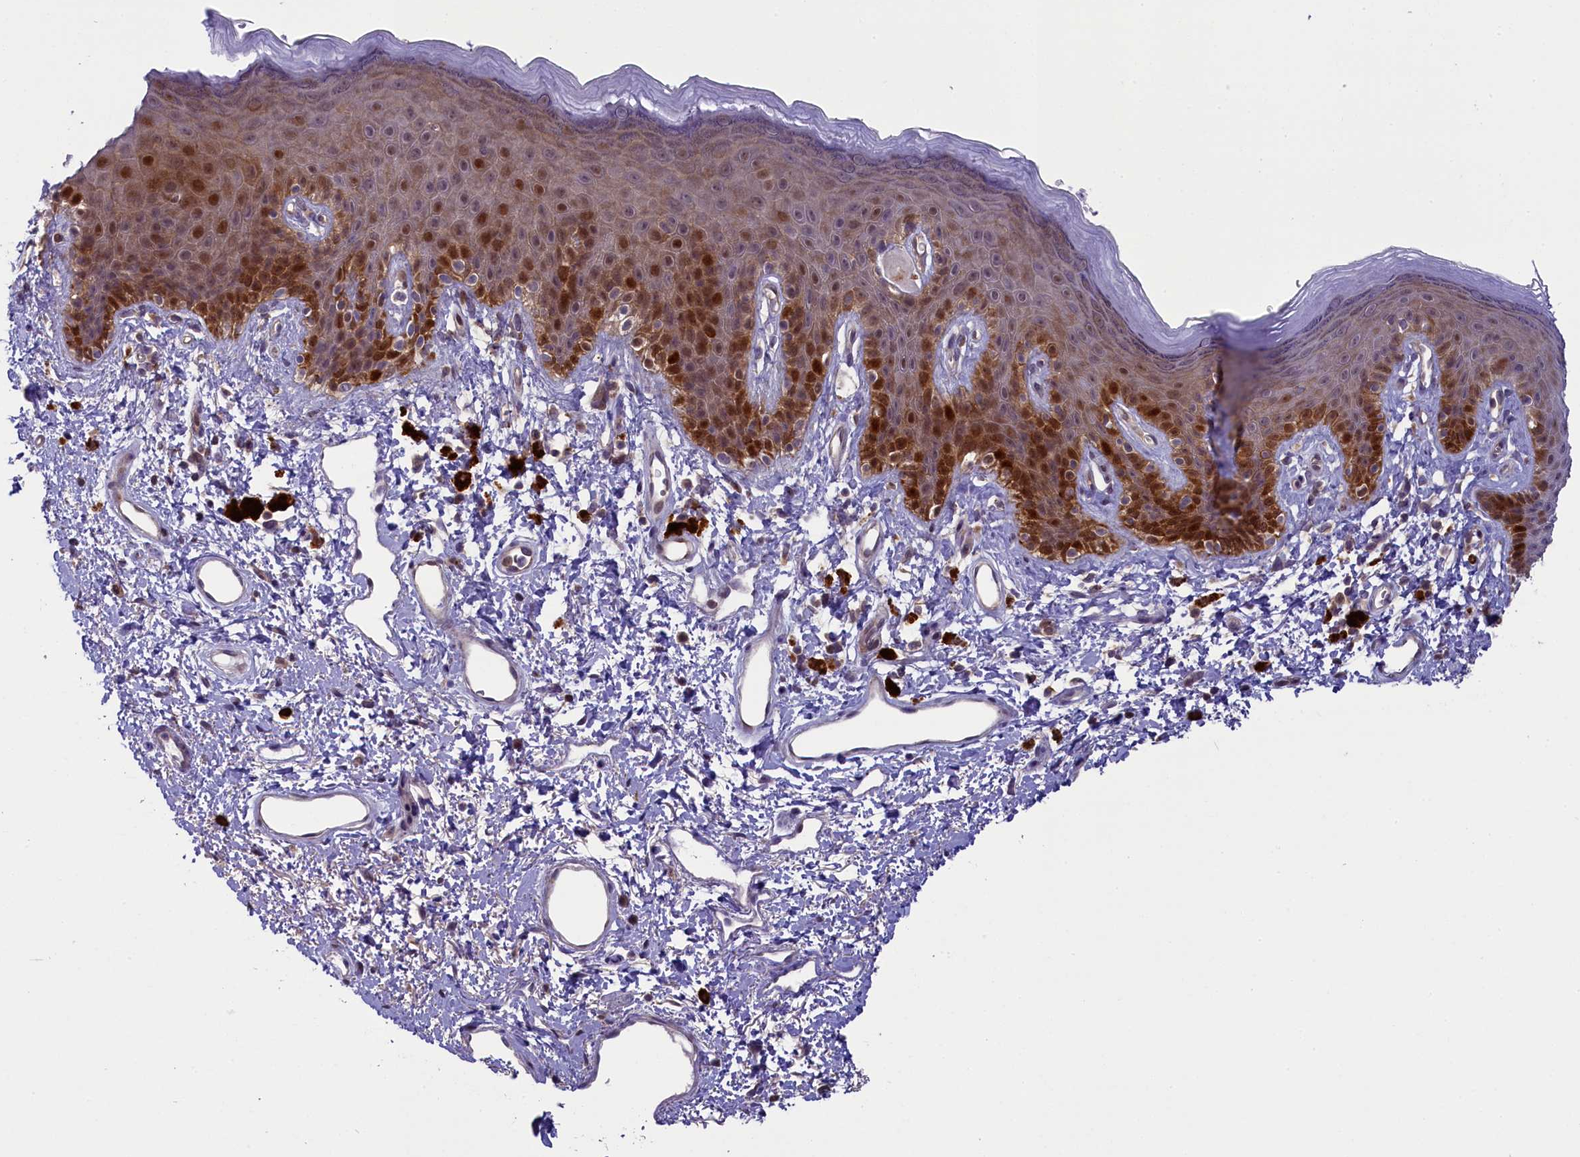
{"staining": {"intensity": "strong", "quantity": "<25%", "location": "nuclear"}, "tissue": "skin", "cell_type": "Epidermal cells", "image_type": "normal", "snomed": [{"axis": "morphology", "description": "Normal tissue, NOS"}, {"axis": "topography", "description": "Anal"}], "caption": "Skin stained for a protein reveals strong nuclear positivity in epidermal cells. Immunohistochemistry (ihc) stains the protein of interest in brown and the nuclei are stained blue.", "gene": "CCL23", "patient": {"sex": "female", "age": 46}}